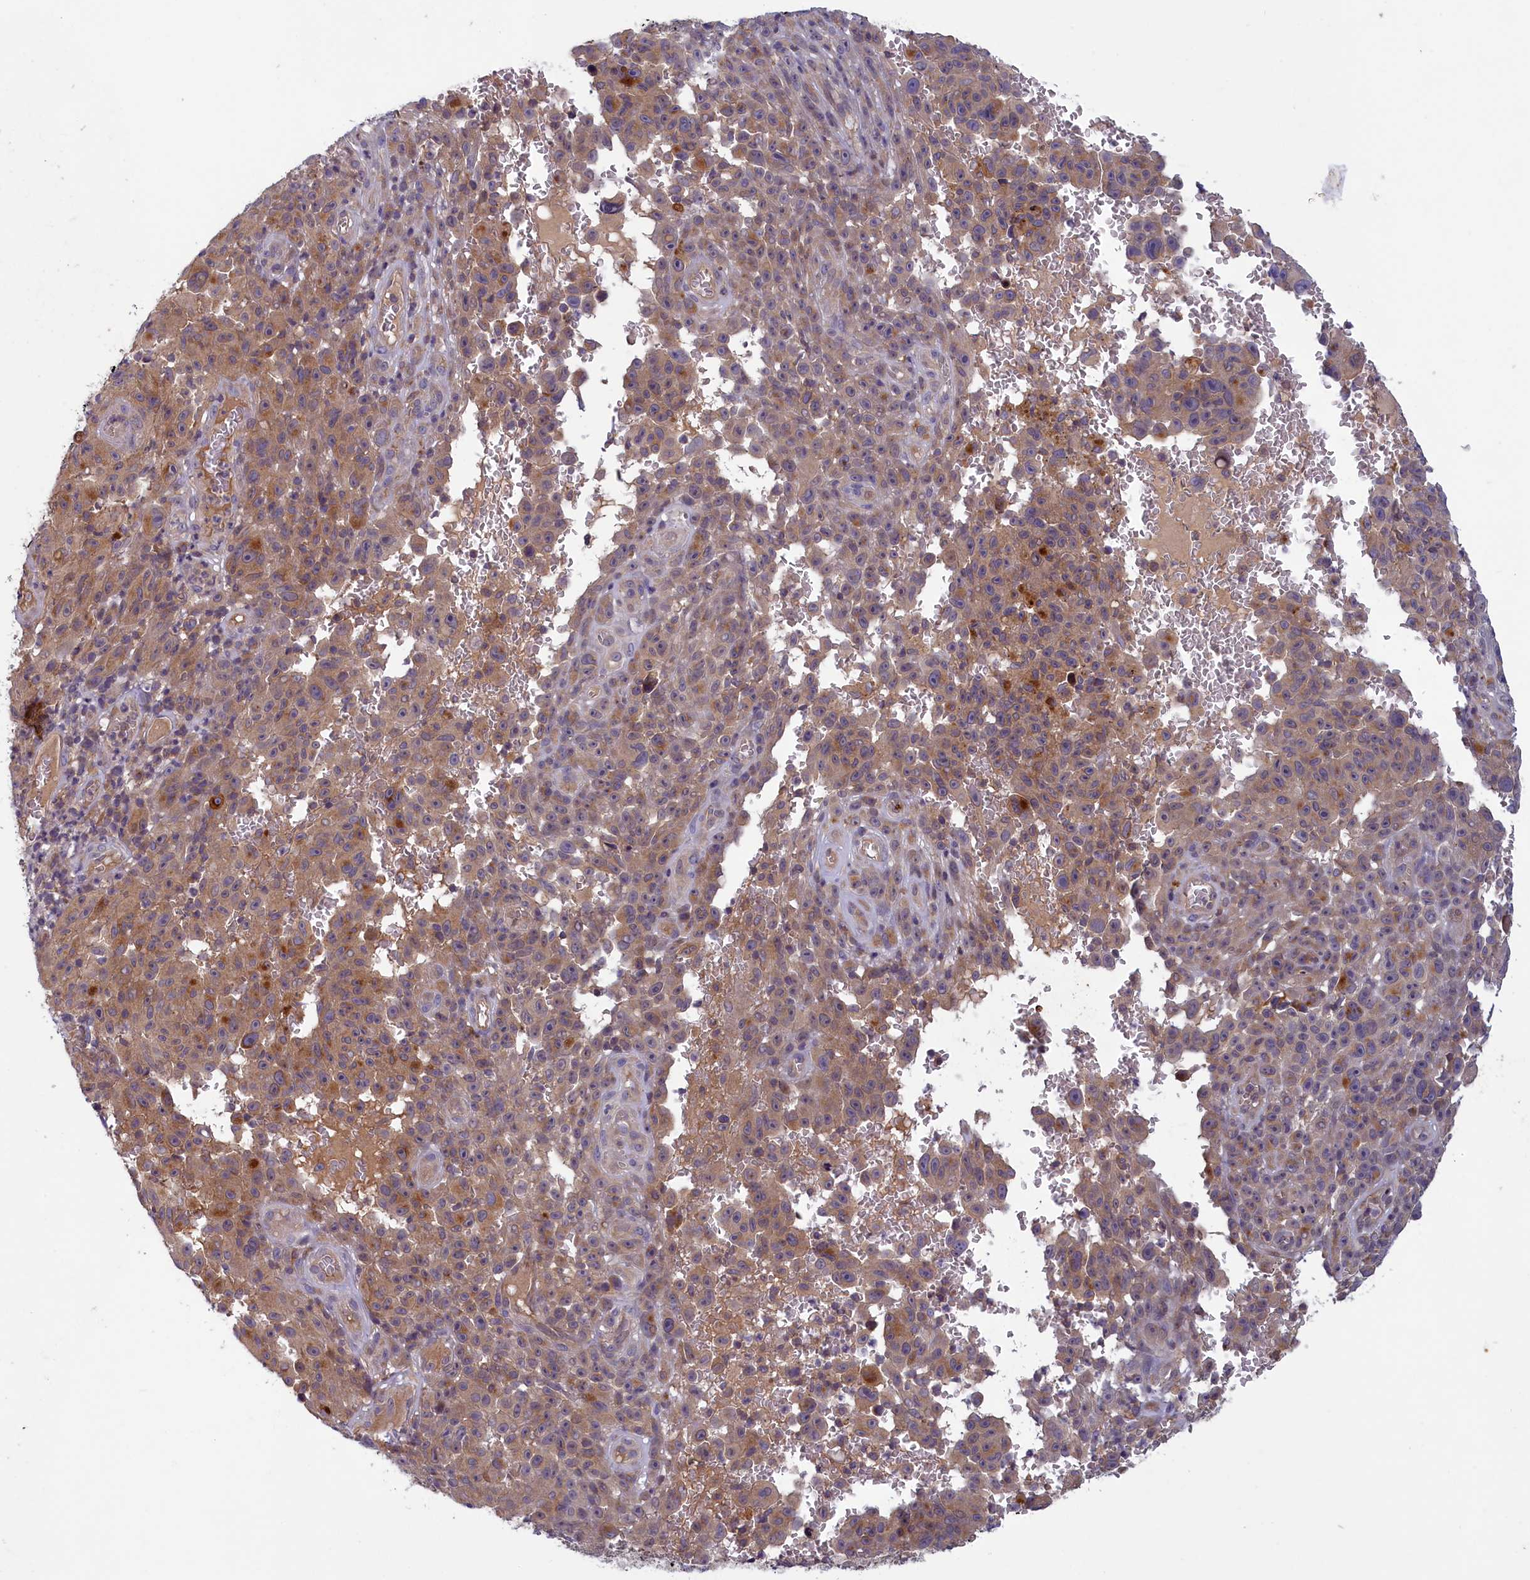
{"staining": {"intensity": "moderate", "quantity": ">75%", "location": "cytoplasmic/membranous"}, "tissue": "melanoma", "cell_type": "Tumor cells", "image_type": "cancer", "snomed": [{"axis": "morphology", "description": "Malignant melanoma, NOS"}, {"axis": "topography", "description": "Skin"}], "caption": "Immunohistochemical staining of melanoma exhibits moderate cytoplasmic/membranous protein expression in approximately >75% of tumor cells.", "gene": "NUBP1", "patient": {"sex": "female", "age": 82}}